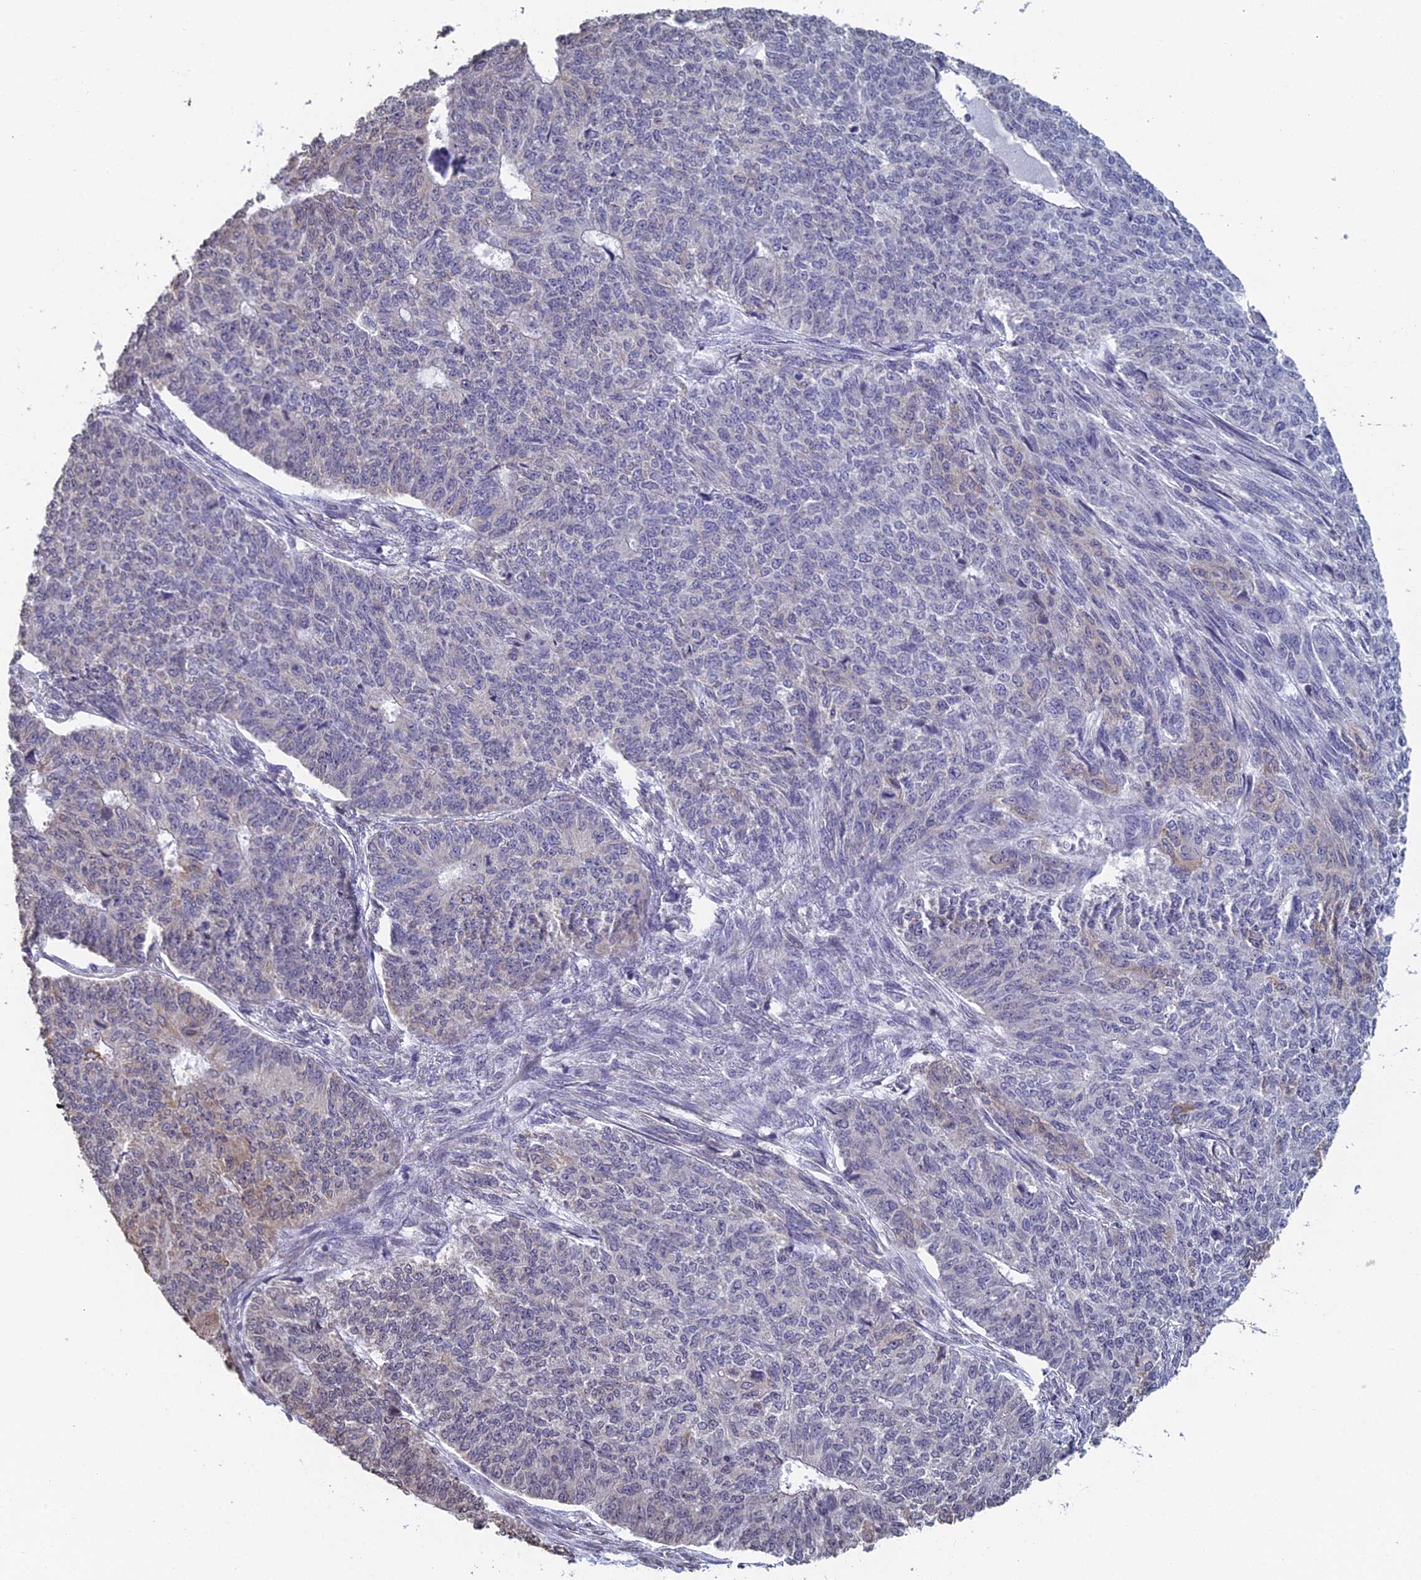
{"staining": {"intensity": "negative", "quantity": "none", "location": "none"}, "tissue": "endometrial cancer", "cell_type": "Tumor cells", "image_type": "cancer", "snomed": [{"axis": "morphology", "description": "Adenocarcinoma, NOS"}, {"axis": "topography", "description": "Endometrium"}], "caption": "This image is of endometrial cancer (adenocarcinoma) stained with IHC to label a protein in brown with the nuclei are counter-stained blue. There is no positivity in tumor cells.", "gene": "PRR22", "patient": {"sex": "female", "age": 32}}